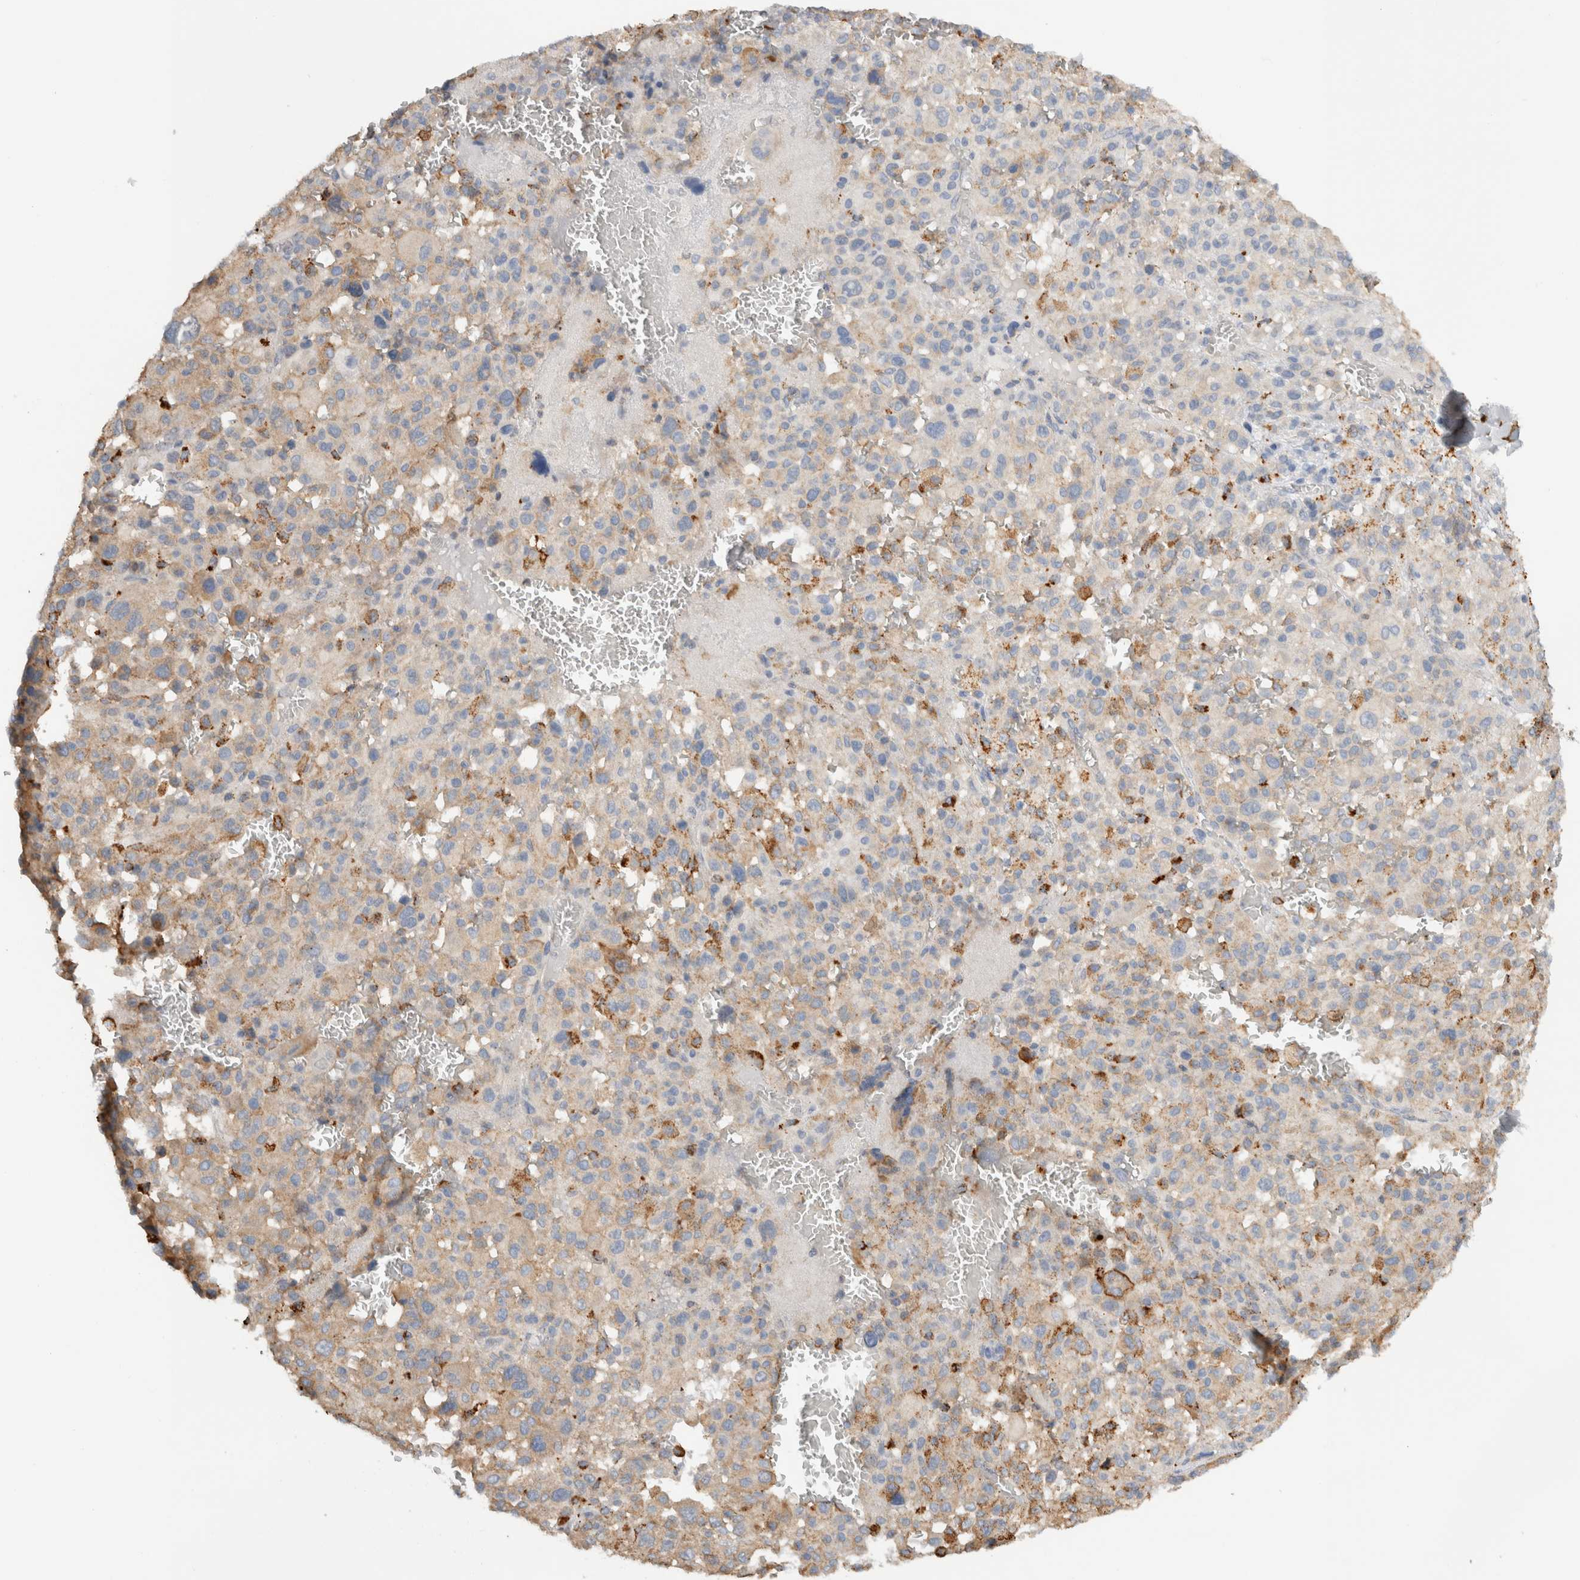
{"staining": {"intensity": "weak", "quantity": "25%-75%", "location": "cytoplasmic/membranous"}, "tissue": "melanoma", "cell_type": "Tumor cells", "image_type": "cancer", "snomed": [{"axis": "morphology", "description": "Malignant melanoma, Metastatic site"}, {"axis": "topography", "description": "Skin"}], "caption": "Immunohistochemical staining of human melanoma shows low levels of weak cytoplasmic/membranous staining in approximately 25%-75% of tumor cells.", "gene": "GNS", "patient": {"sex": "female", "age": 74}}